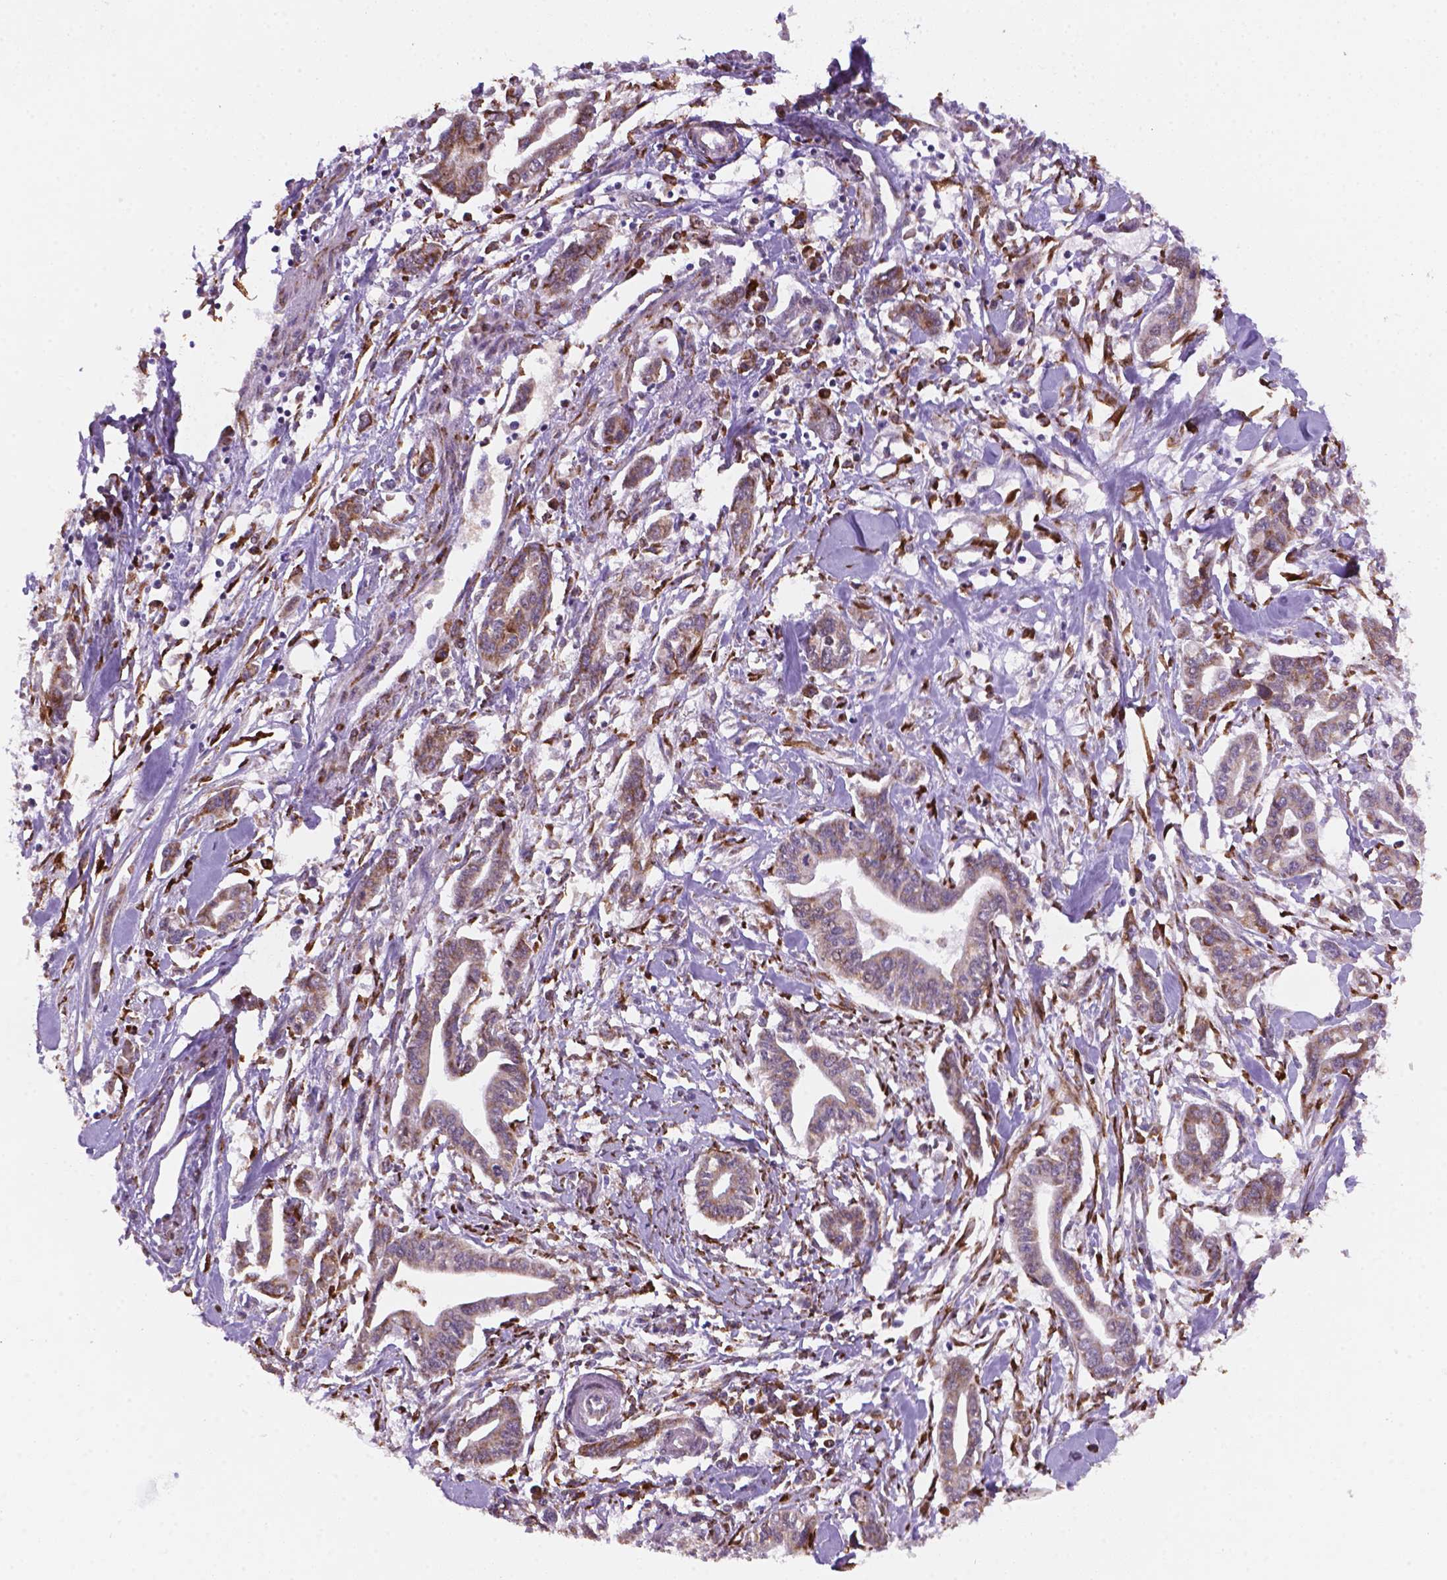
{"staining": {"intensity": "moderate", "quantity": ">75%", "location": "cytoplasmic/membranous"}, "tissue": "pancreatic cancer", "cell_type": "Tumor cells", "image_type": "cancer", "snomed": [{"axis": "morphology", "description": "Adenocarcinoma, NOS"}, {"axis": "topography", "description": "Pancreas"}], "caption": "Human adenocarcinoma (pancreatic) stained for a protein (brown) reveals moderate cytoplasmic/membranous positive staining in about >75% of tumor cells.", "gene": "FNIP1", "patient": {"sex": "male", "age": 60}}